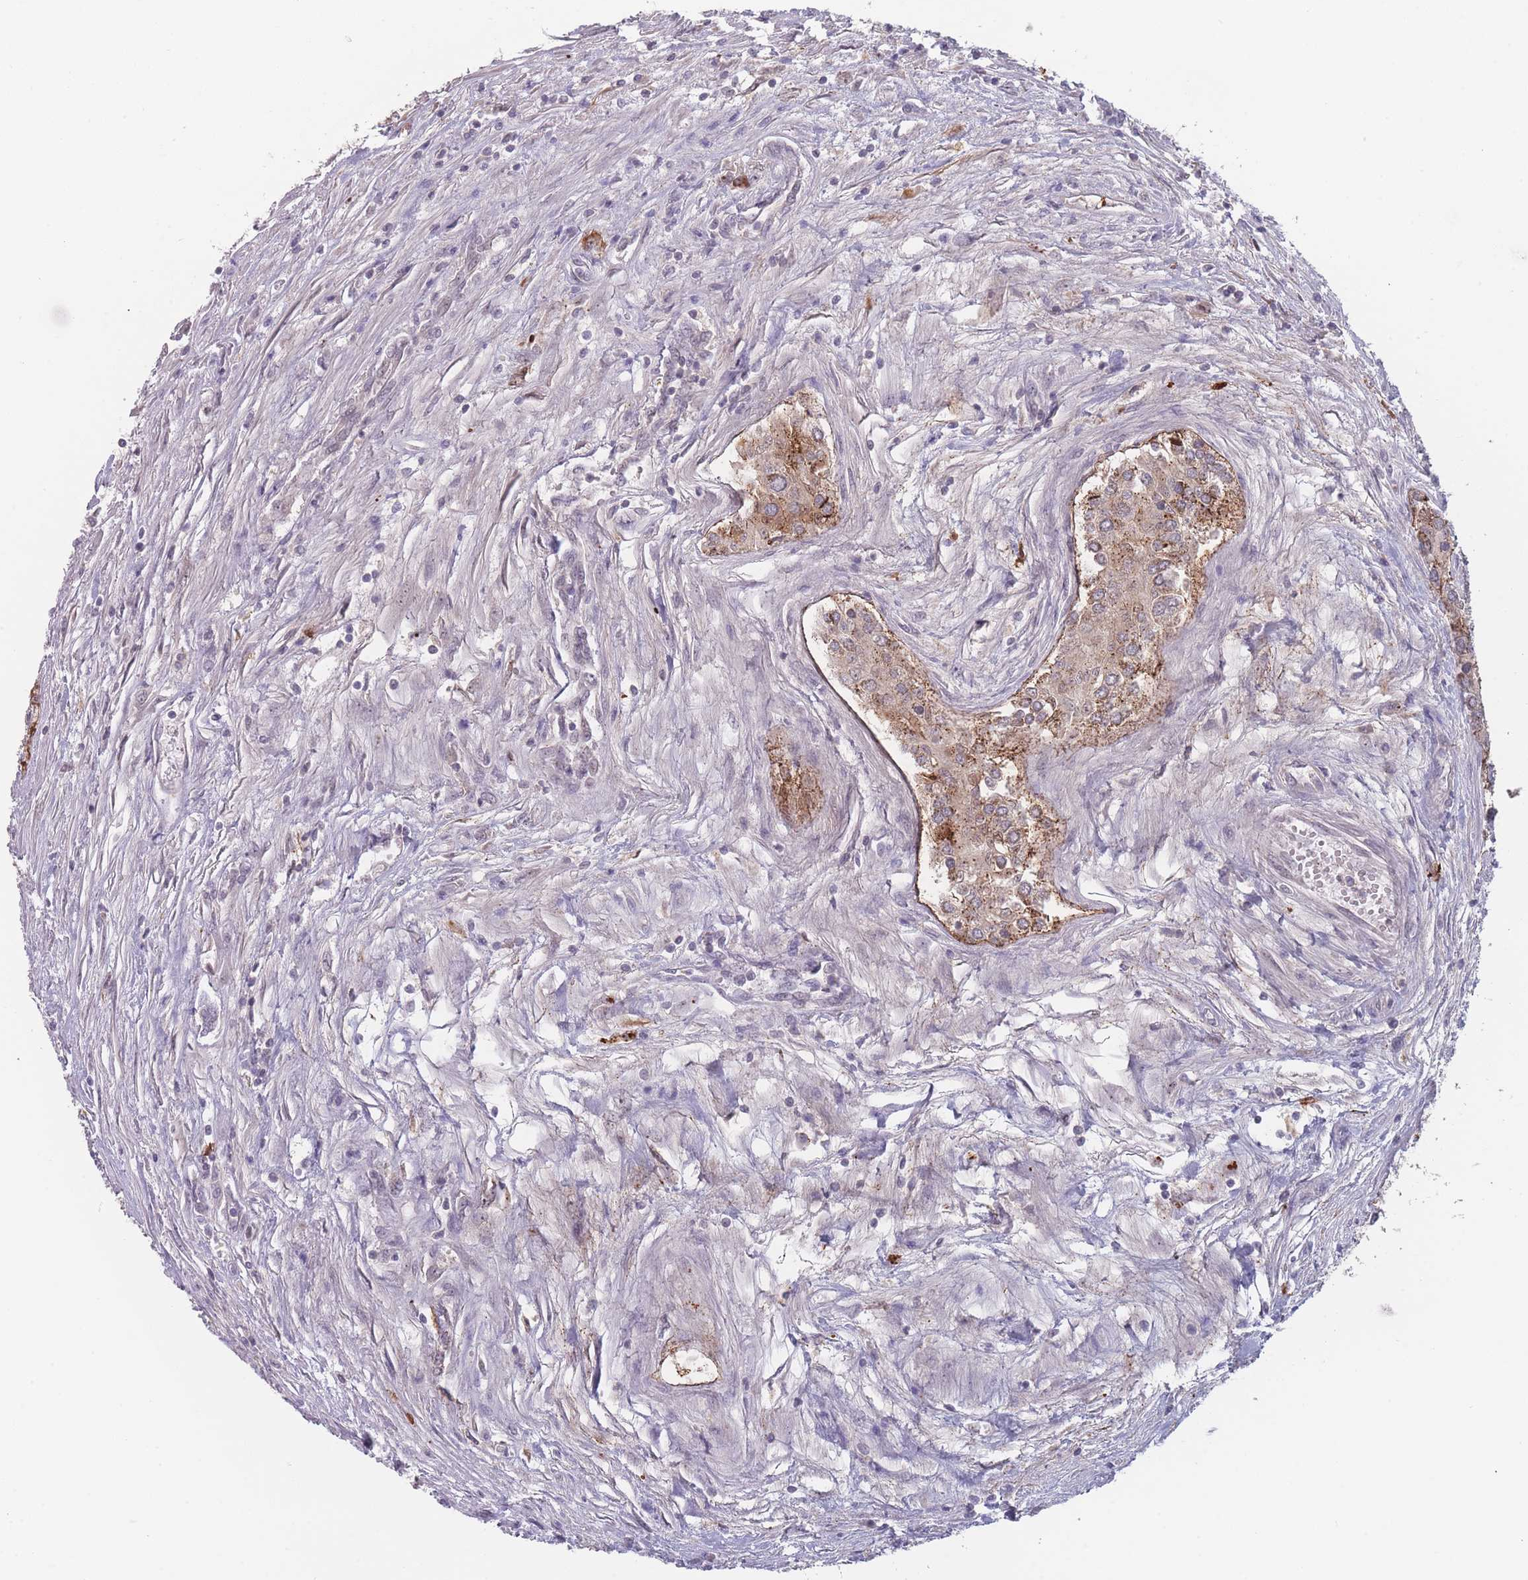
{"staining": {"intensity": "moderate", "quantity": ">75%", "location": "cytoplasmic/membranous"}, "tissue": "testis cancer", "cell_type": "Tumor cells", "image_type": "cancer", "snomed": [{"axis": "morphology", "description": "Carcinoma, Embryonal, NOS"}, {"axis": "topography", "description": "Testis"}], "caption": "Moderate cytoplasmic/membranous positivity for a protein is present in approximately >75% of tumor cells of testis cancer using immunohistochemistry.", "gene": "TMEM232", "patient": {"sex": "male", "age": 25}}